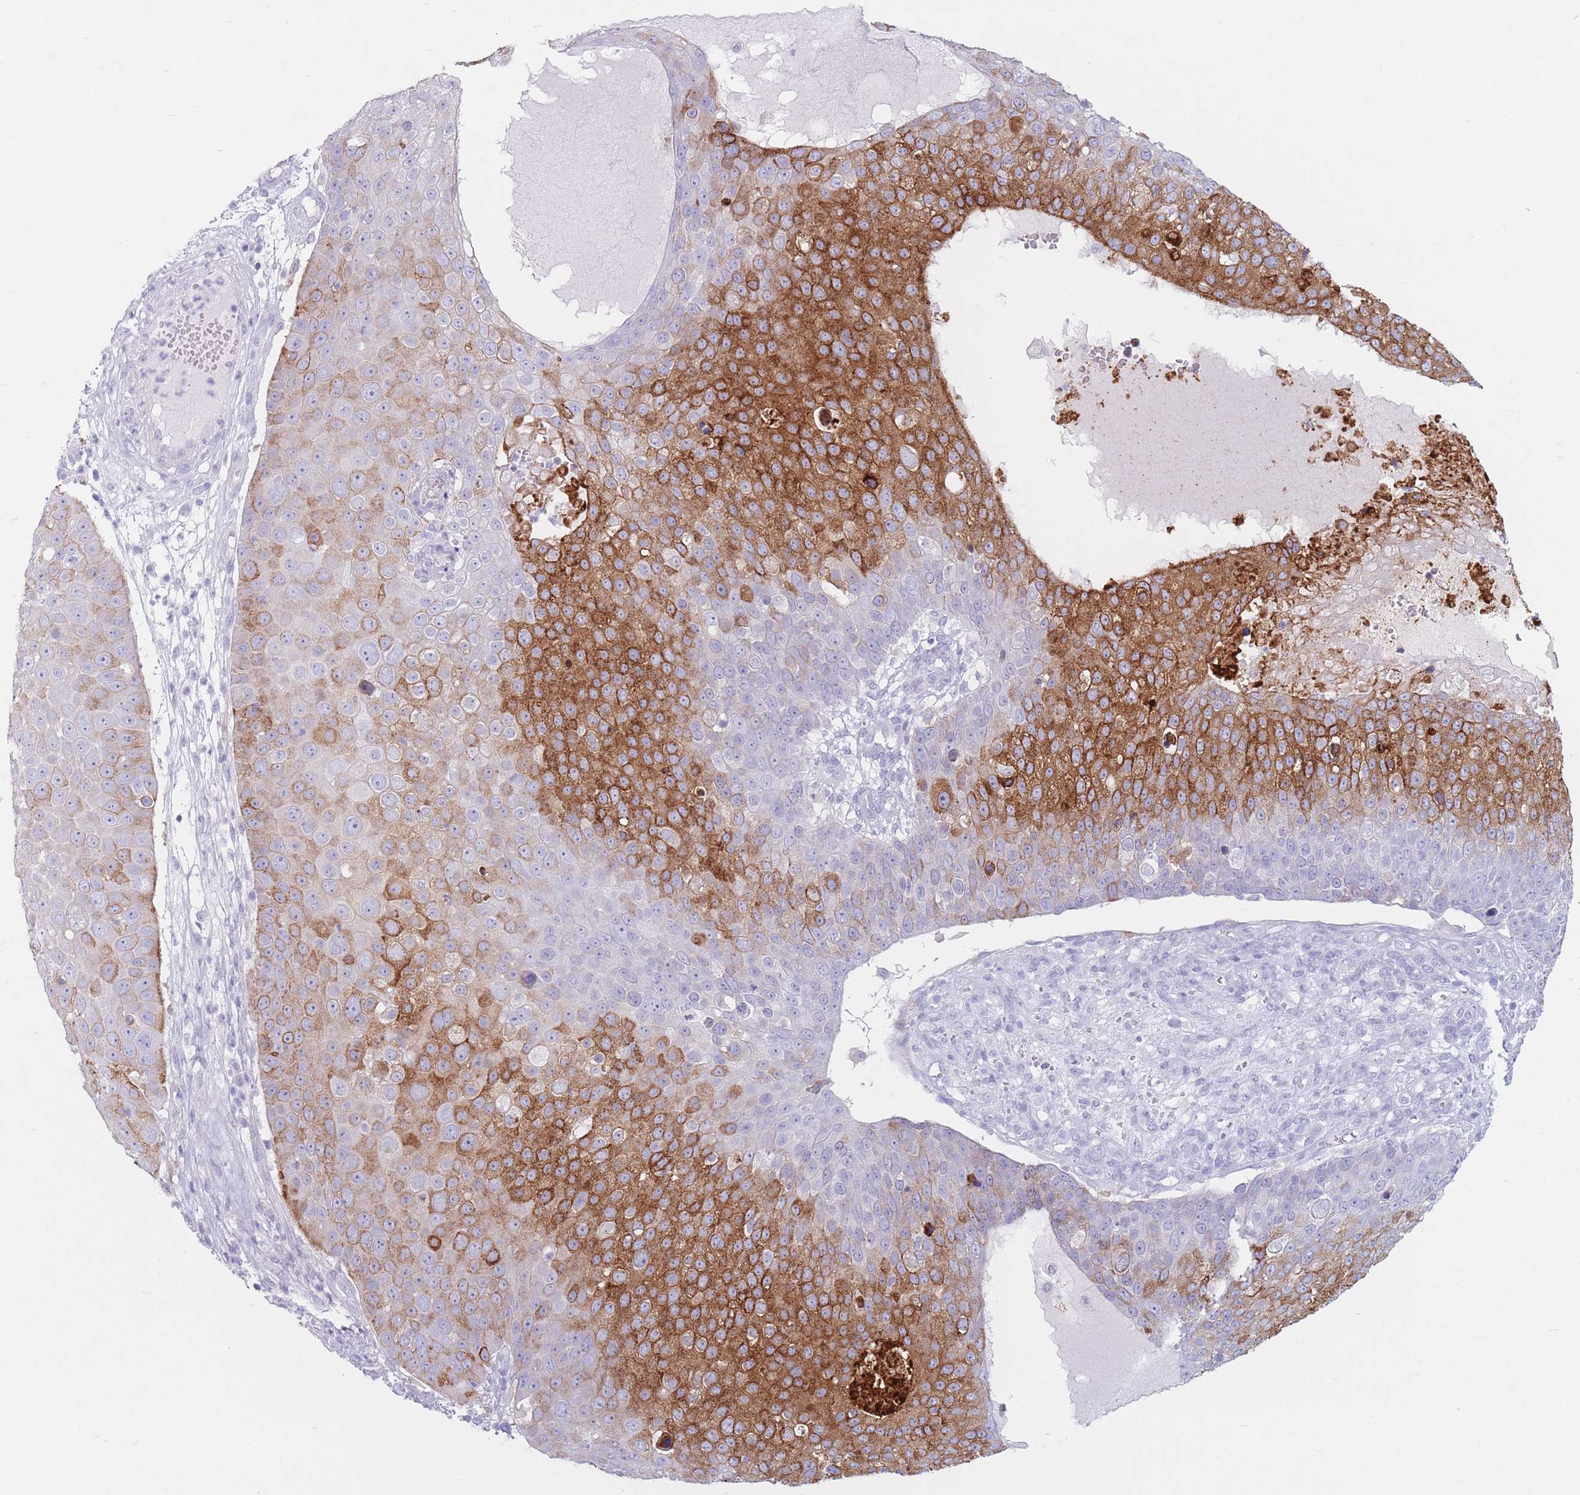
{"staining": {"intensity": "strong", "quantity": "25%-75%", "location": "cytoplasmic/membranous"}, "tissue": "skin cancer", "cell_type": "Tumor cells", "image_type": "cancer", "snomed": [{"axis": "morphology", "description": "Squamous cell carcinoma, NOS"}, {"axis": "topography", "description": "Skin"}], "caption": "Immunohistochemistry of skin cancer displays high levels of strong cytoplasmic/membranous positivity in about 25%-75% of tumor cells.", "gene": "ST3GAL5", "patient": {"sex": "male", "age": 71}}